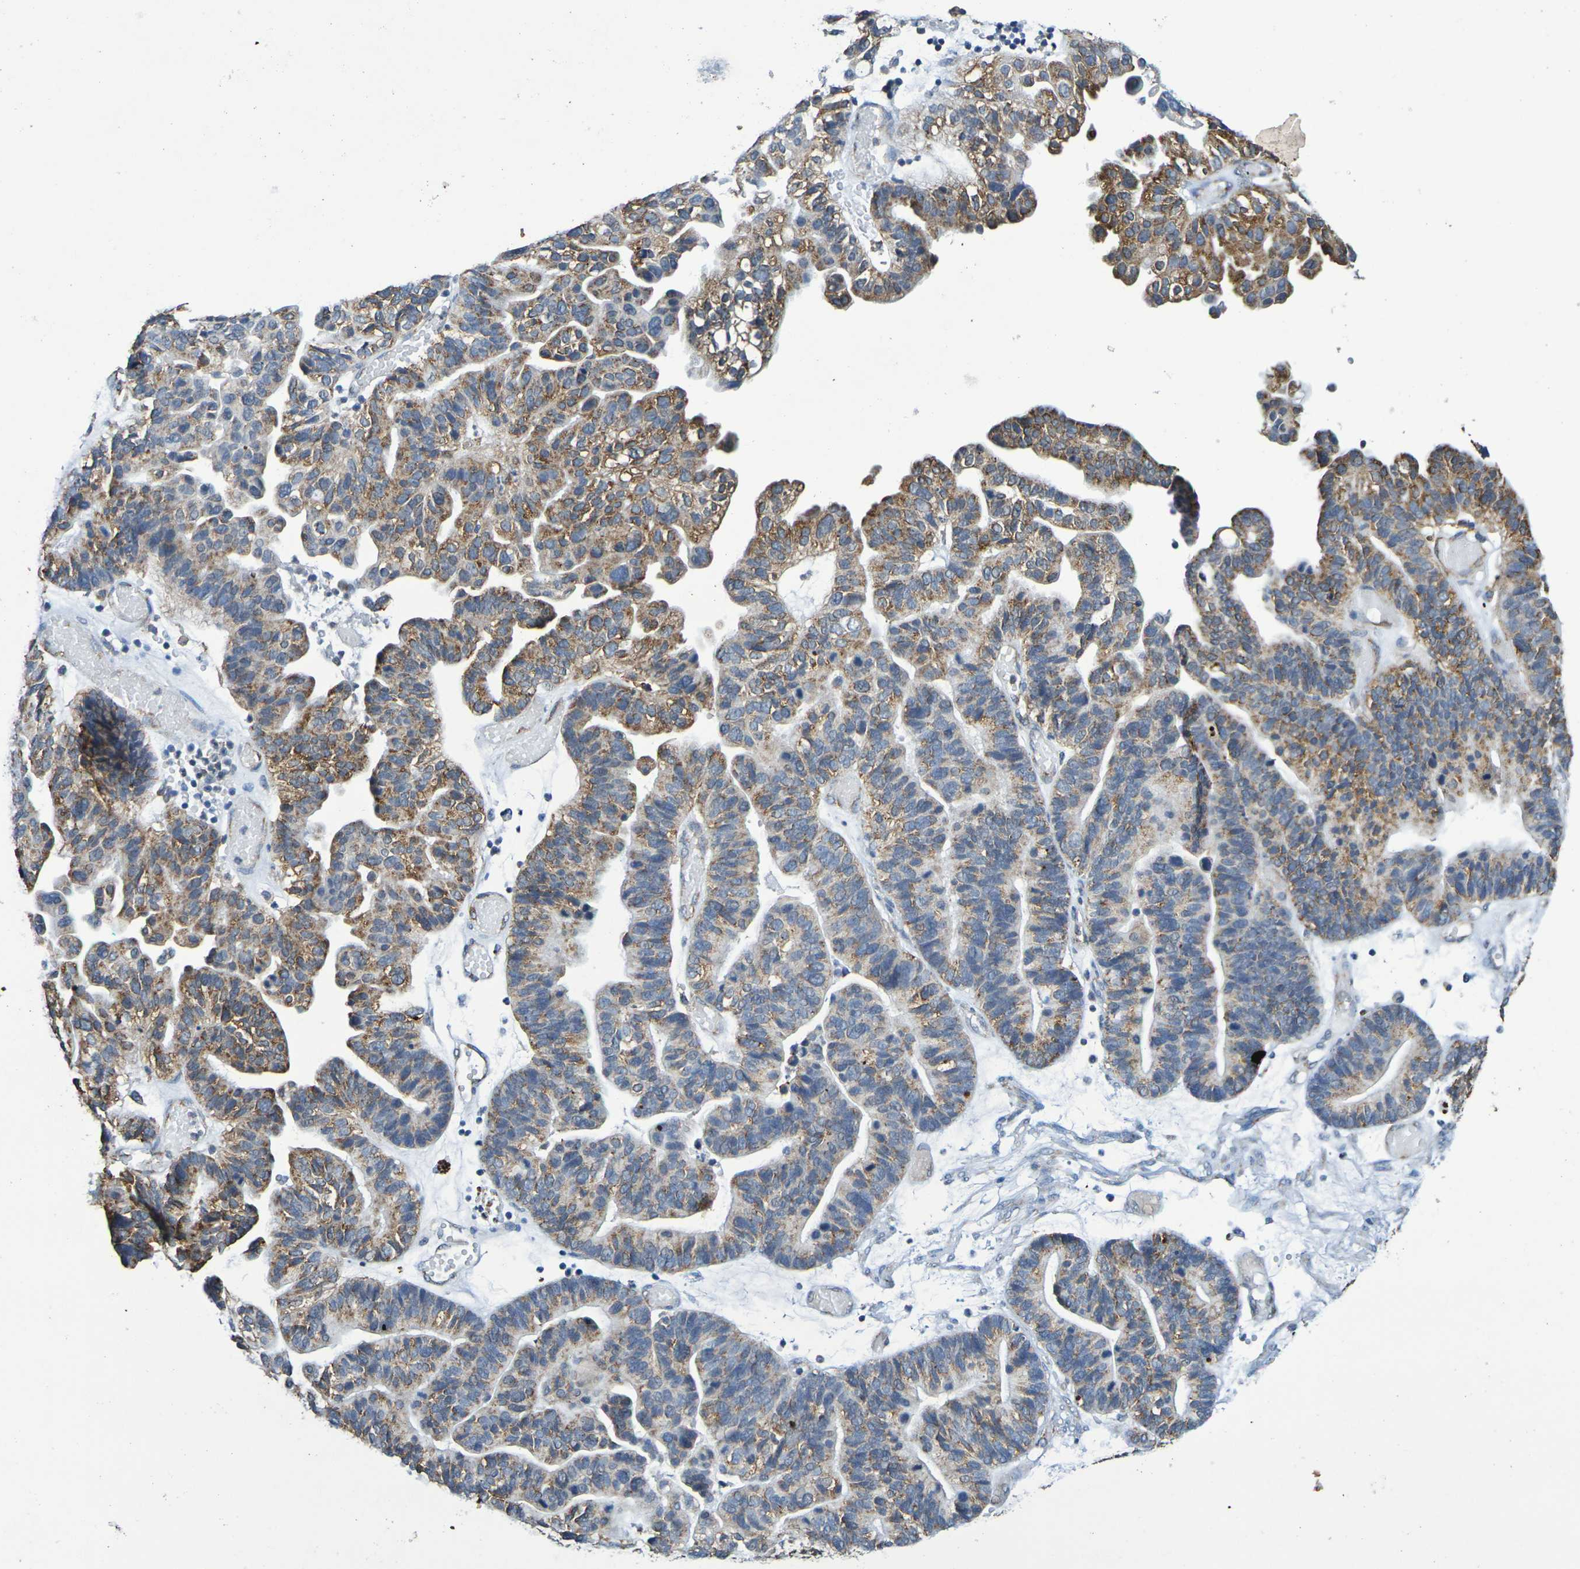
{"staining": {"intensity": "moderate", "quantity": ">75%", "location": "cytoplasmic/membranous"}, "tissue": "ovarian cancer", "cell_type": "Tumor cells", "image_type": "cancer", "snomed": [{"axis": "morphology", "description": "Cystadenocarcinoma, serous, NOS"}, {"axis": "topography", "description": "Ovary"}], "caption": "IHC image of ovarian cancer stained for a protein (brown), which displays medium levels of moderate cytoplasmic/membranous positivity in about >75% of tumor cells.", "gene": "CHRNB1", "patient": {"sex": "female", "age": 56}}